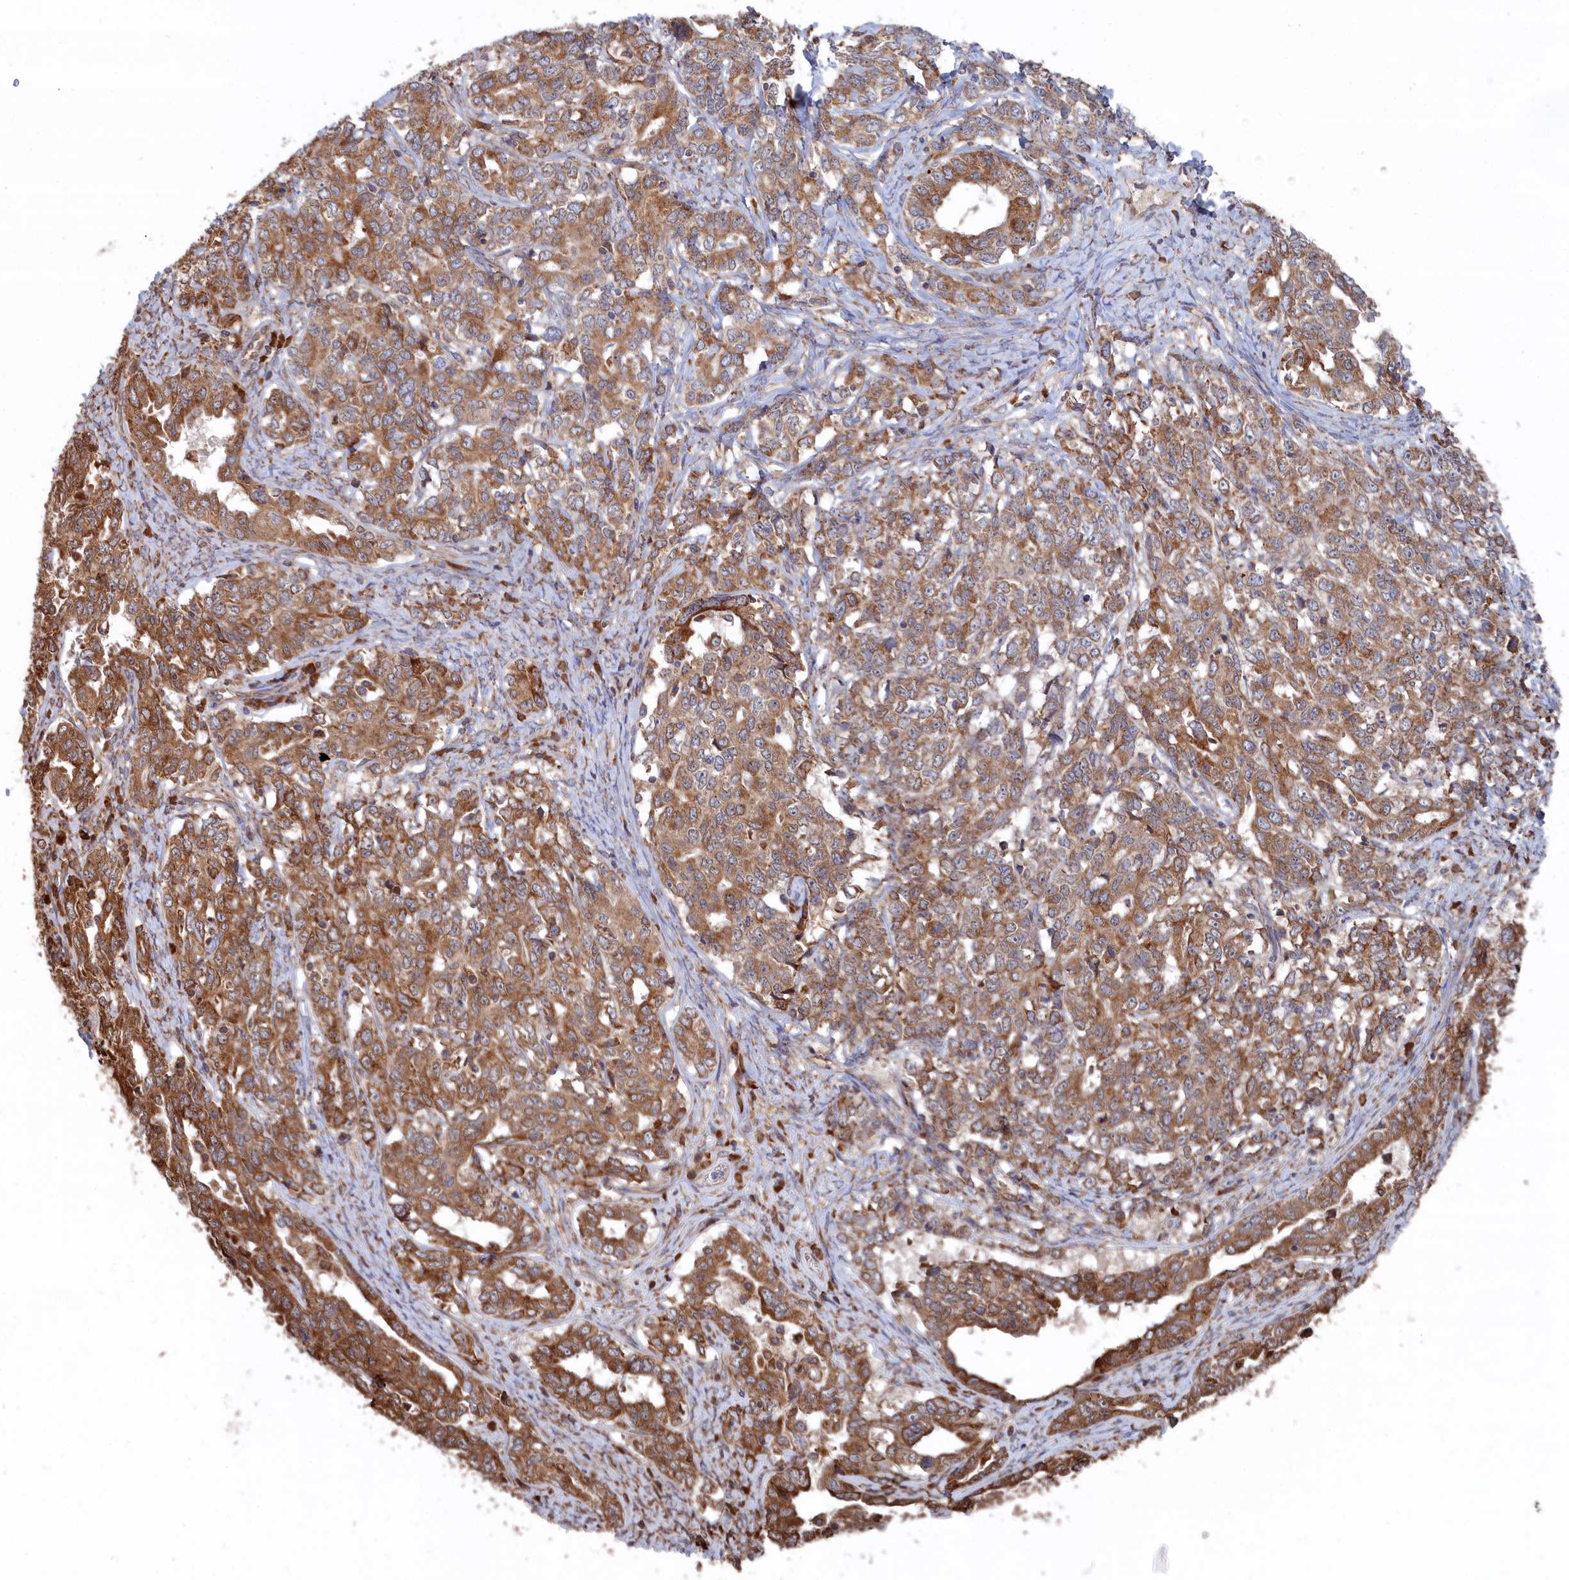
{"staining": {"intensity": "moderate", "quantity": ">75%", "location": "cytoplasmic/membranous"}, "tissue": "ovarian cancer", "cell_type": "Tumor cells", "image_type": "cancer", "snomed": [{"axis": "morphology", "description": "Carcinoma, endometroid"}, {"axis": "topography", "description": "Ovary"}], "caption": "Ovarian cancer (endometroid carcinoma) was stained to show a protein in brown. There is medium levels of moderate cytoplasmic/membranous positivity in approximately >75% of tumor cells. (brown staining indicates protein expression, while blue staining denotes nuclei).", "gene": "BPIFB6", "patient": {"sex": "female", "age": 62}}